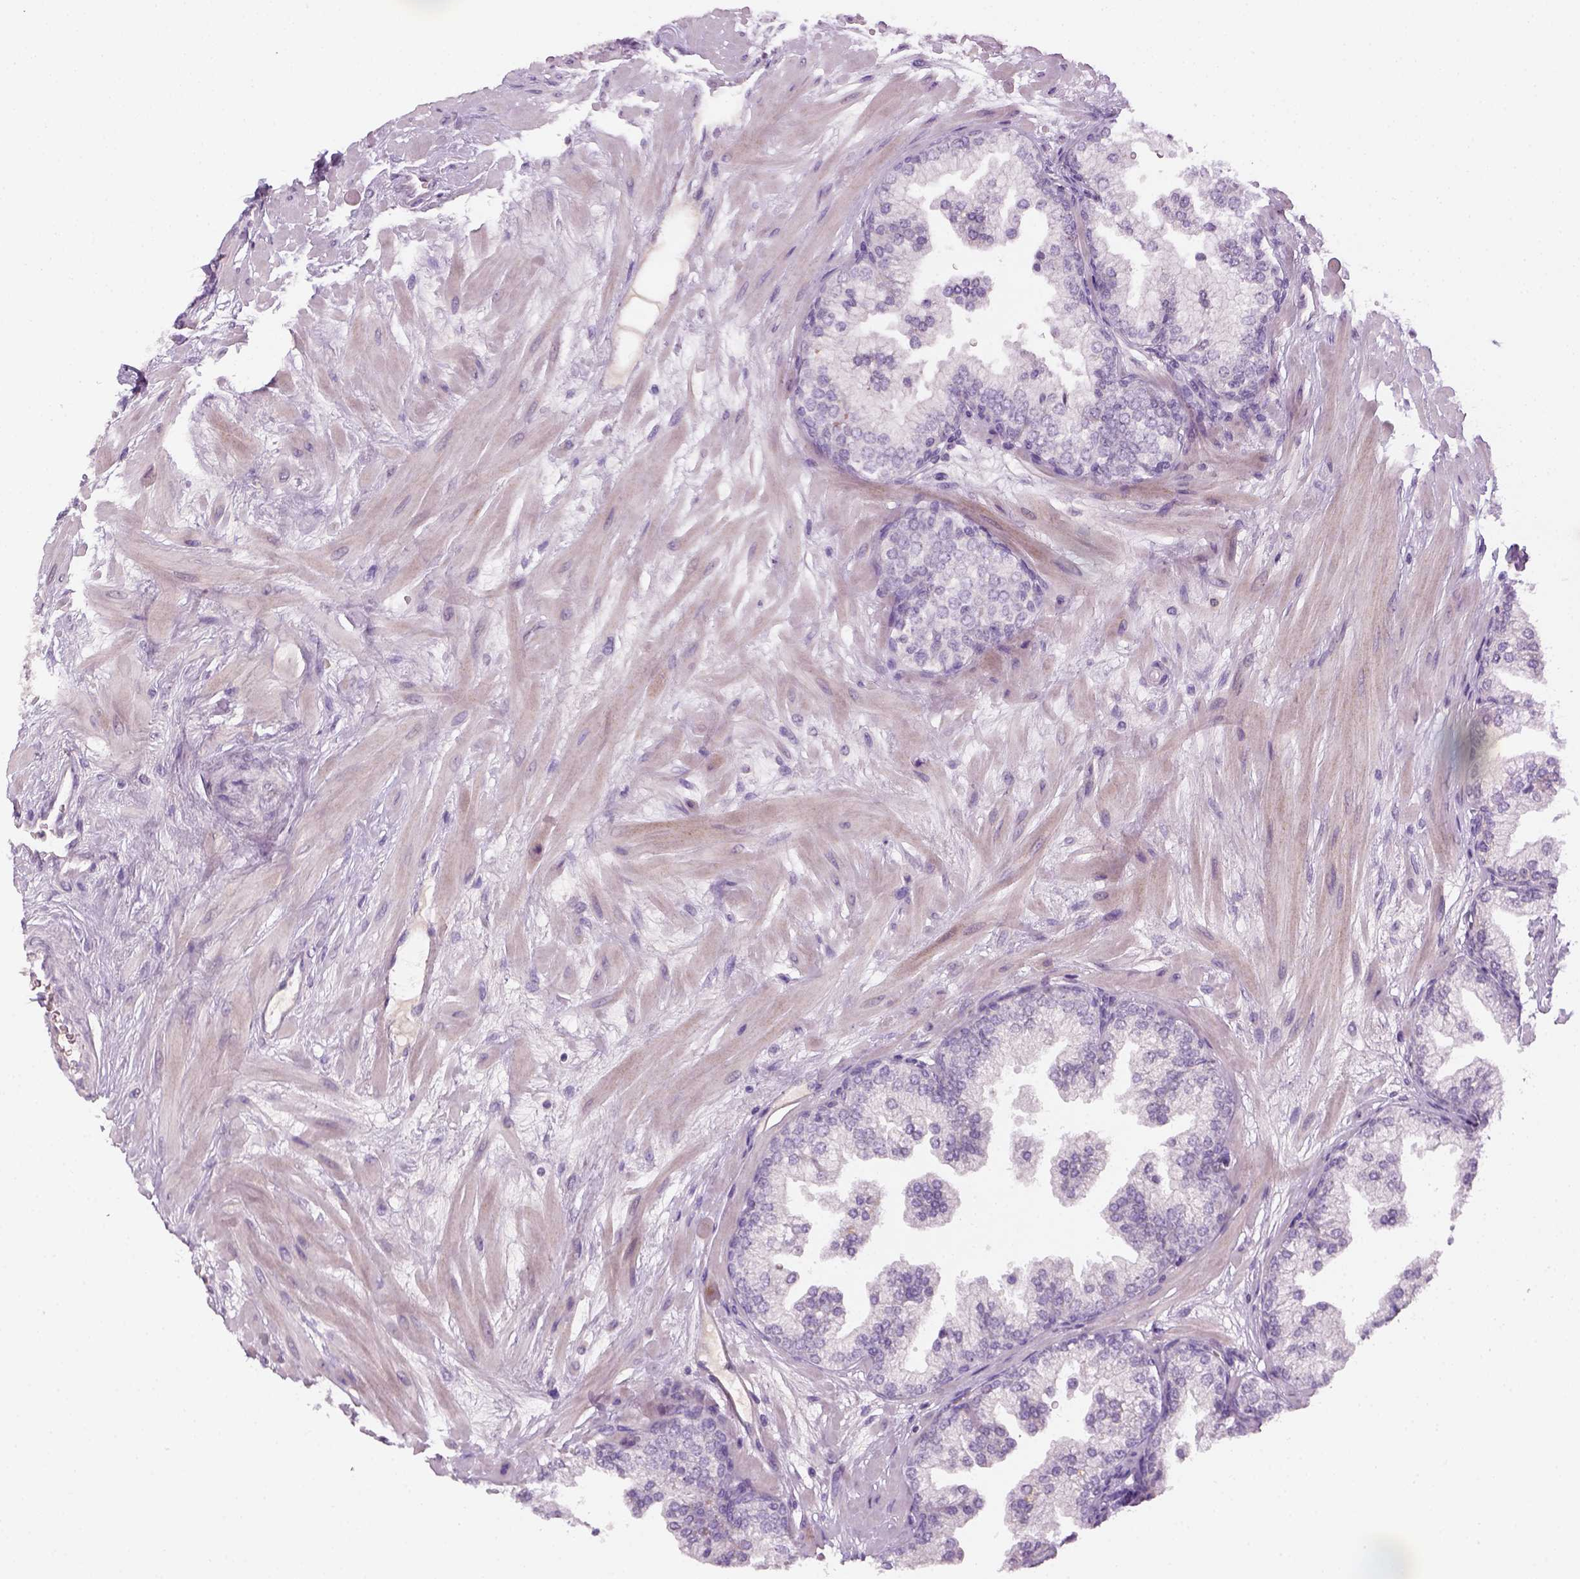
{"staining": {"intensity": "negative", "quantity": "none", "location": "none"}, "tissue": "prostate", "cell_type": "Glandular cells", "image_type": "normal", "snomed": [{"axis": "morphology", "description": "Normal tissue, NOS"}, {"axis": "topography", "description": "Prostate"}, {"axis": "topography", "description": "Peripheral nerve tissue"}], "caption": "This photomicrograph is of benign prostate stained with immunohistochemistry (IHC) to label a protein in brown with the nuclei are counter-stained blue. There is no positivity in glandular cells.", "gene": "GFI1B", "patient": {"sex": "male", "age": 61}}